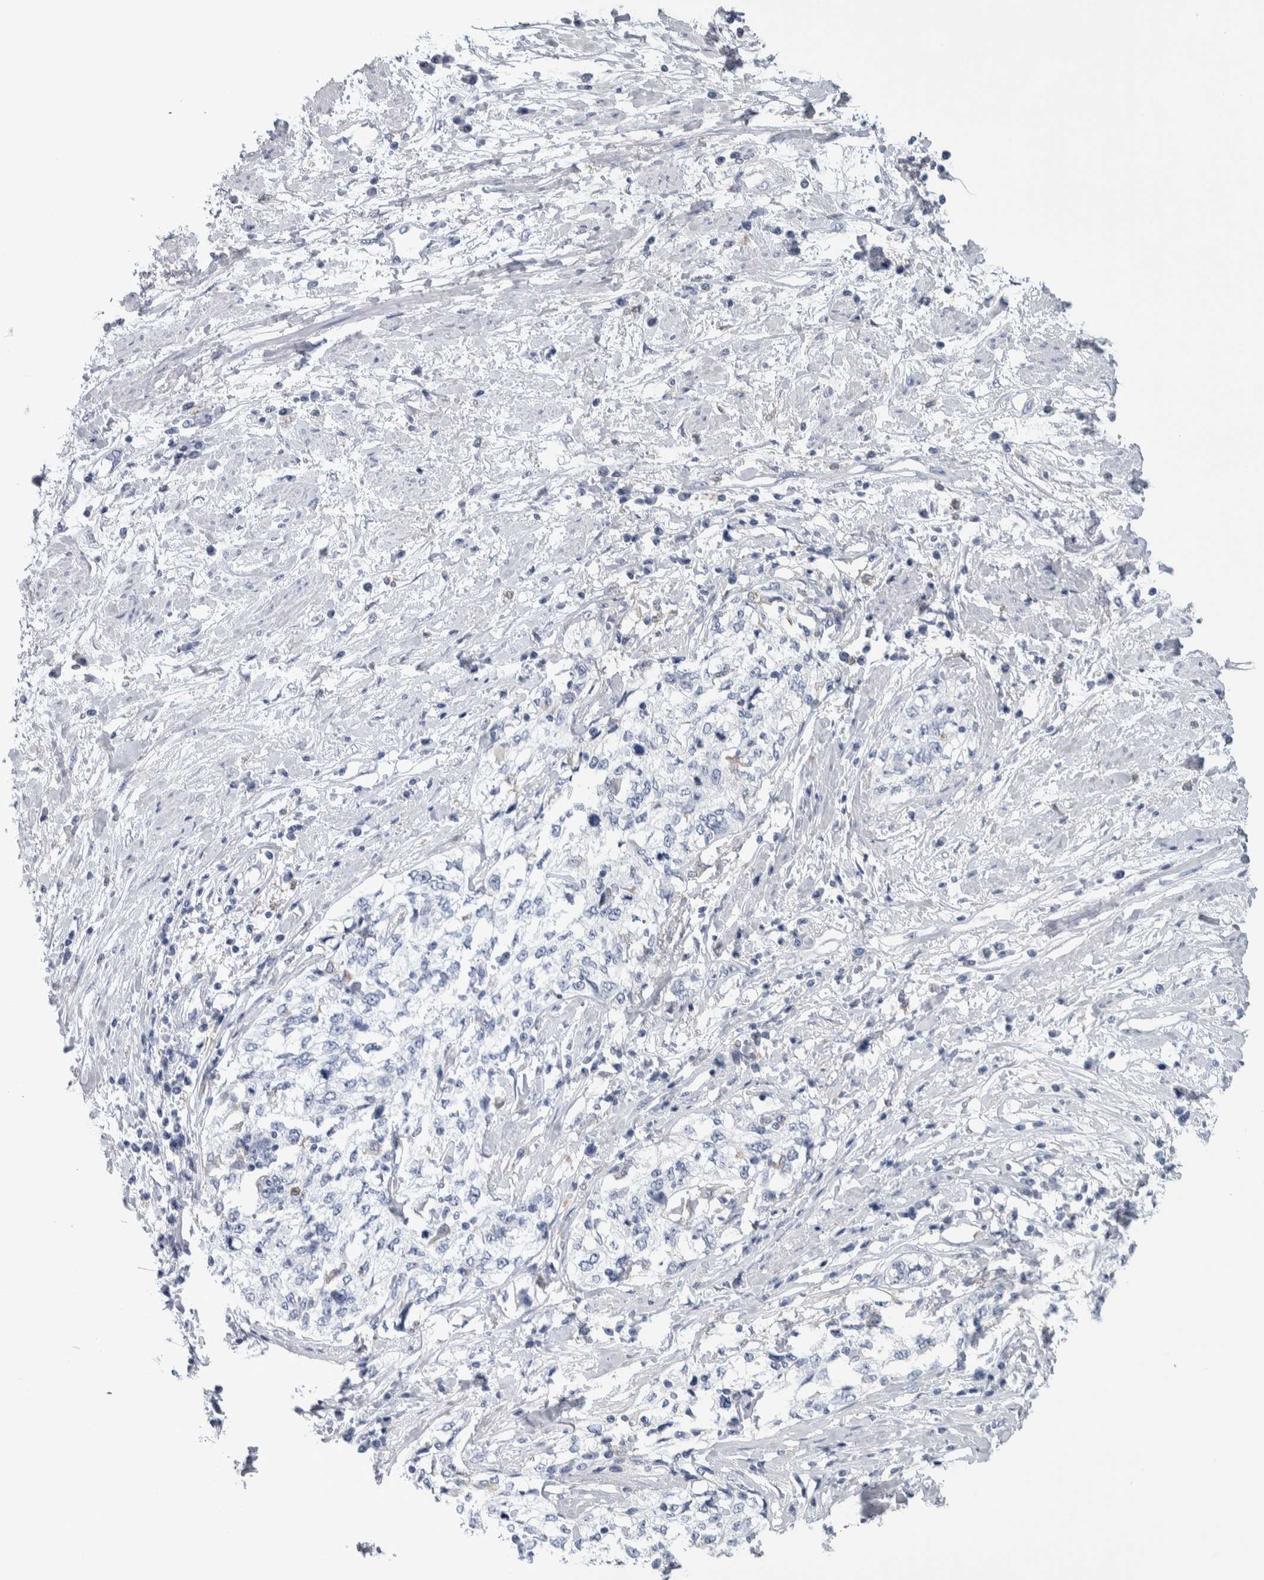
{"staining": {"intensity": "negative", "quantity": "none", "location": "none"}, "tissue": "cervical cancer", "cell_type": "Tumor cells", "image_type": "cancer", "snomed": [{"axis": "morphology", "description": "Squamous cell carcinoma, NOS"}, {"axis": "topography", "description": "Cervix"}], "caption": "Cervical squamous cell carcinoma was stained to show a protein in brown. There is no significant expression in tumor cells.", "gene": "SKAP2", "patient": {"sex": "female", "age": 57}}